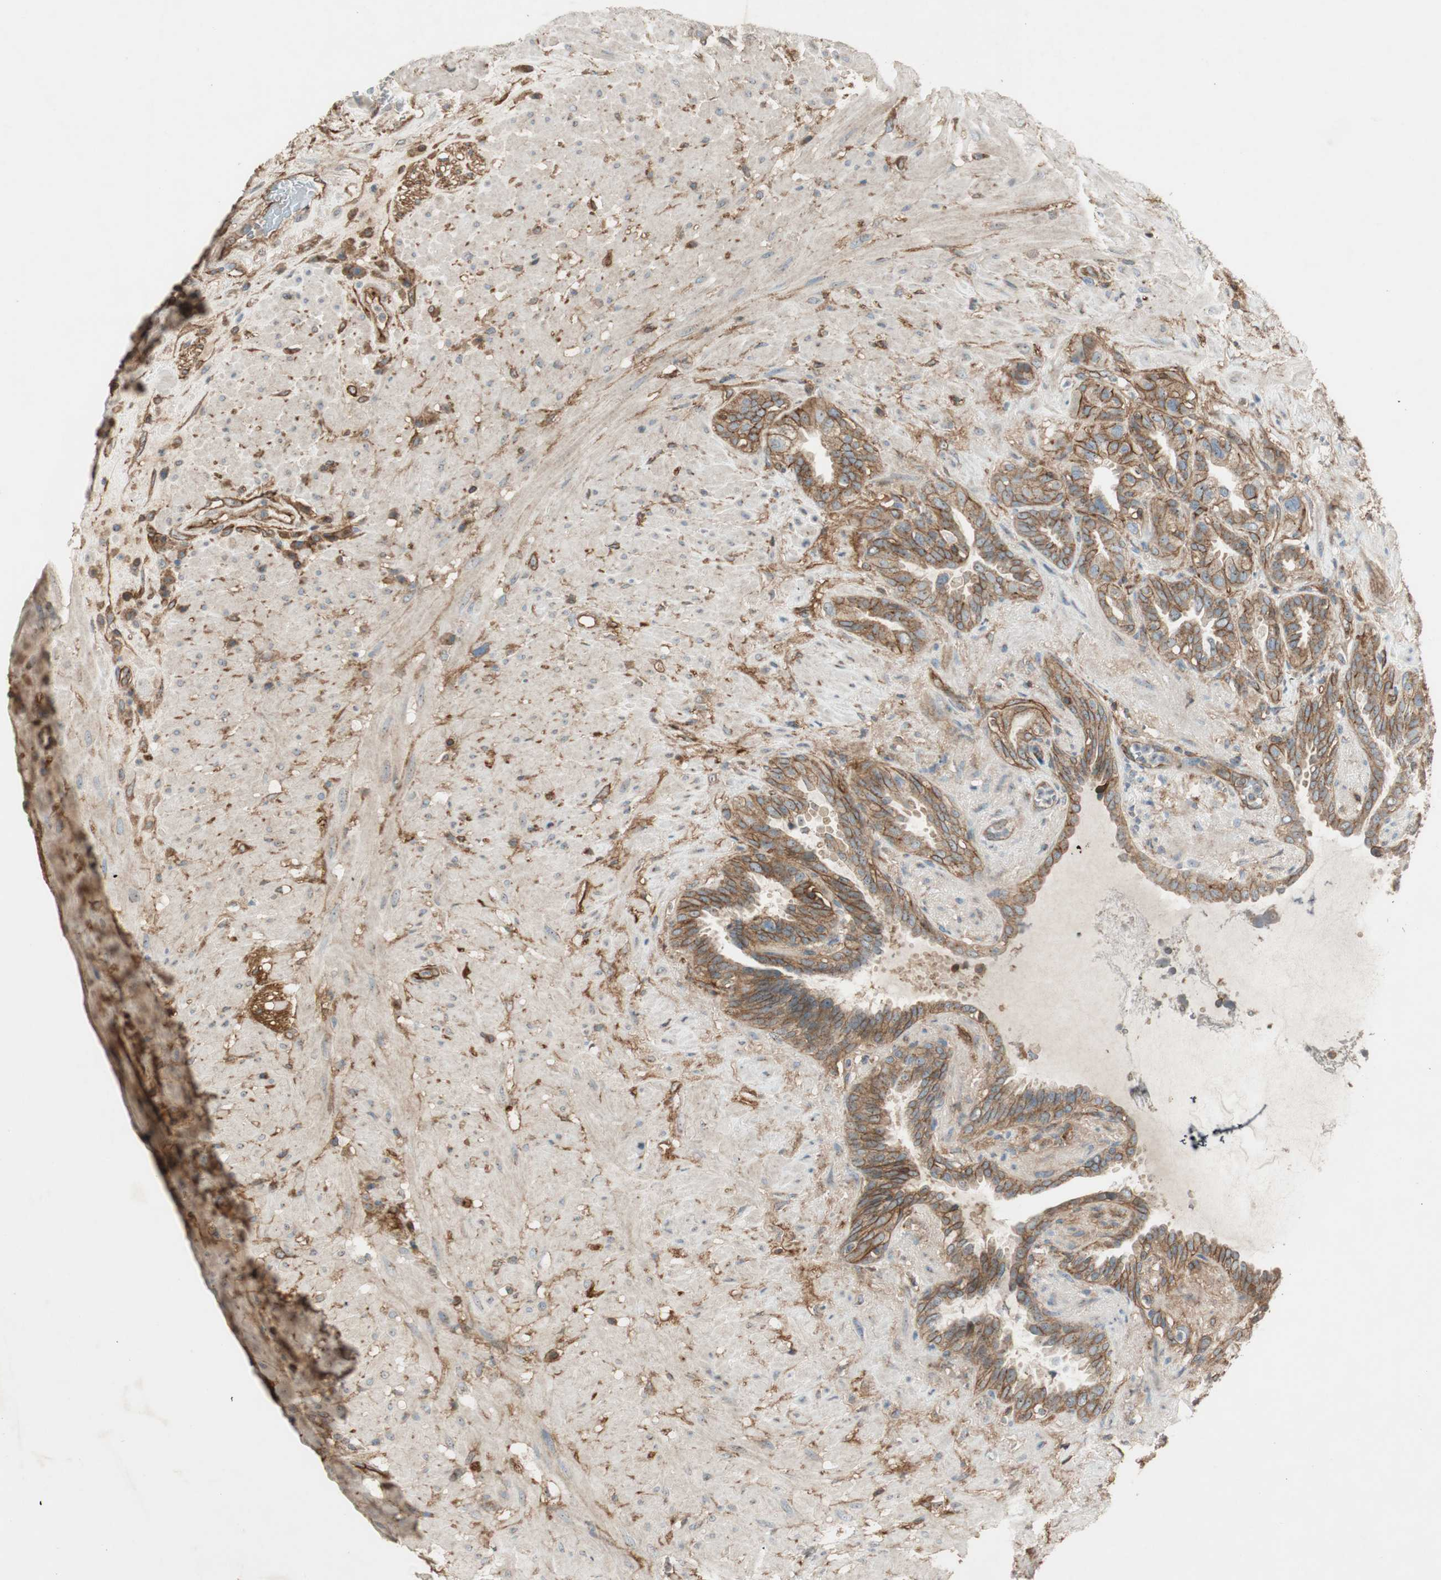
{"staining": {"intensity": "moderate", "quantity": ">75%", "location": "cytoplasmic/membranous"}, "tissue": "seminal vesicle", "cell_type": "Glandular cells", "image_type": "normal", "snomed": [{"axis": "morphology", "description": "Normal tissue, NOS"}, {"axis": "topography", "description": "Seminal veicle"}], "caption": "Immunohistochemical staining of benign seminal vesicle exhibits moderate cytoplasmic/membranous protein expression in approximately >75% of glandular cells. (Brightfield microscopy of DAB IHC at high magnification).", "gene": "BTN3A3", "patient": {"sex": "male", "age": 61}}